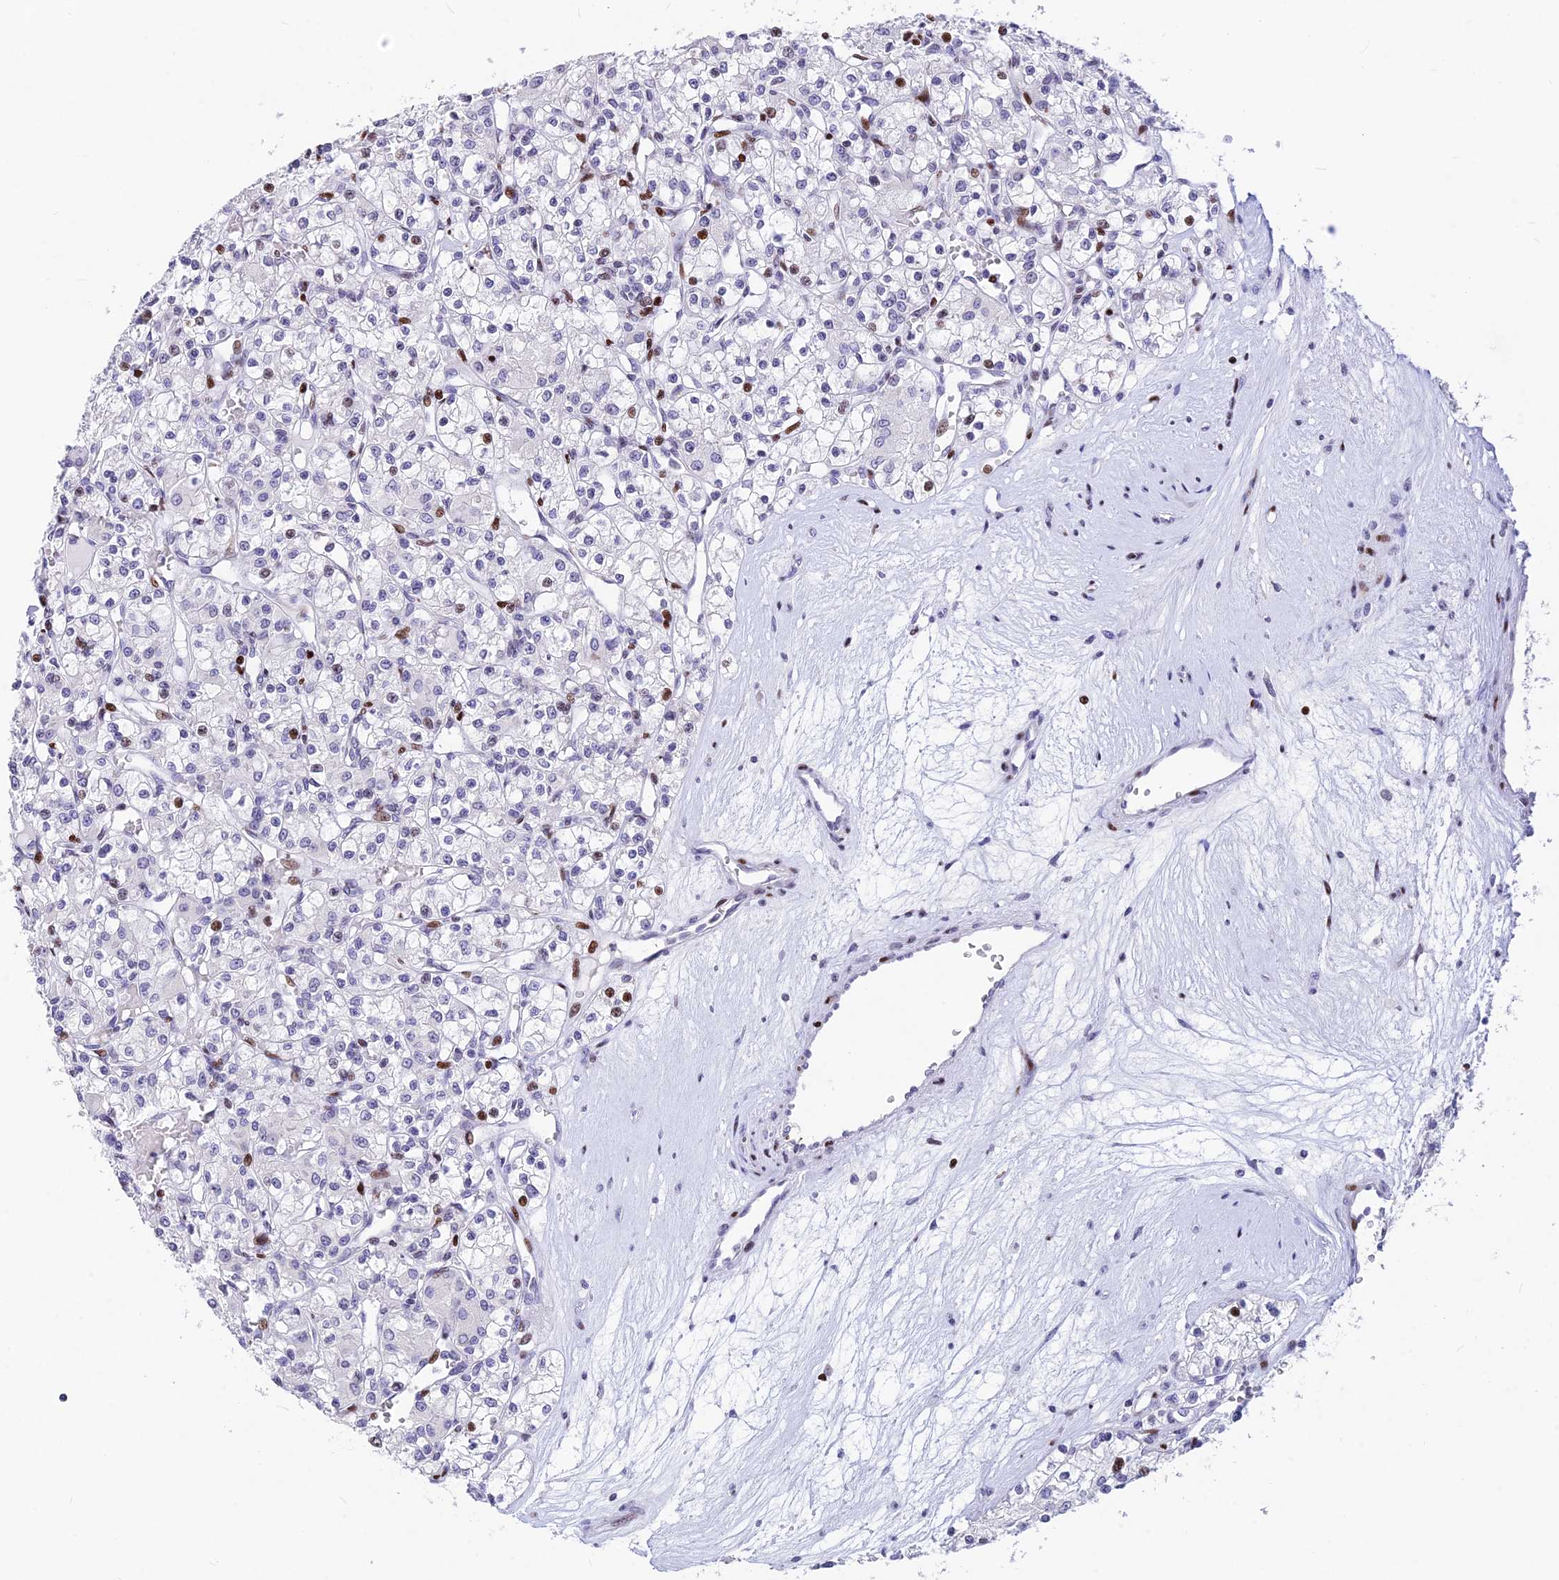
{"staining": {"intensity": "moderate", "quantity": "<25%", "location": "nuclear"}, "tissue": "renal cancer", "cell_type": "Tumor cells", "image_type": "cancer", "snomed": [{"axis": "morphology", "description": "Adenocarcinoma, NOS"}, {"axis": "topography", "description": "Kidney"}], "caption": "Tumor cells demonstrate low levels of moderate nuclear positivity in about <25% of cells in human renal cancer (adenocarcinoma).", "gene": "PRPS1", "patient": {"sex": "female", "age": 59}}